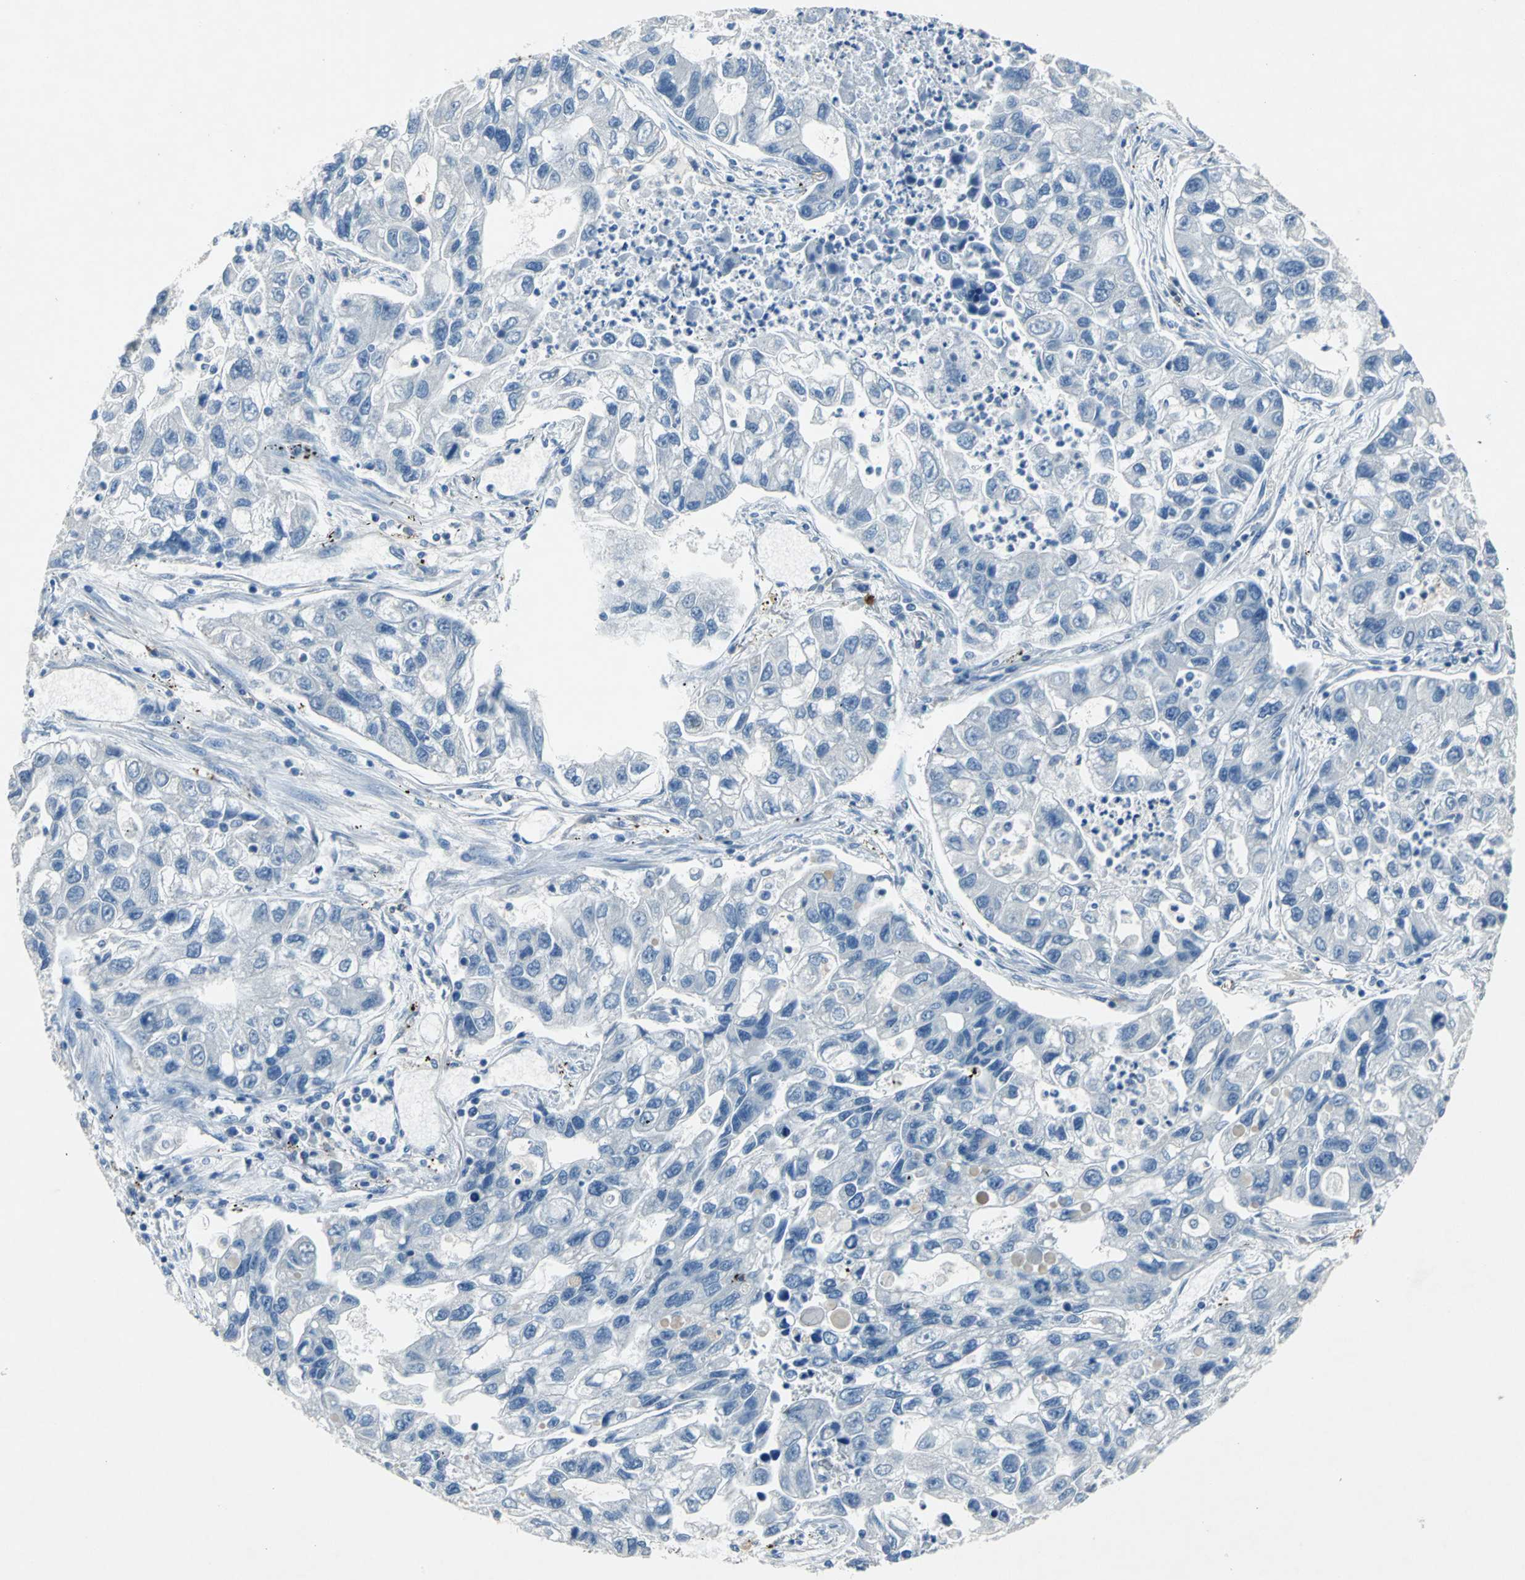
{"staining": {"intensity": "negative", "quantity": "none", "location": "none"}, "tissue": "lung cancer", "cell_type": "Tumor cells", "image_type": "cancer", "snomed": [{"axis": "morphology", "description": "Adenocarcinoma, NOS"}, {"axis": "topography", "description": "Lung"}], "caption": "The image reveals no staining of tumor cells in lung cancer.", "gene": "RPS13", "patient": {"sex": "female", "age": 51}}